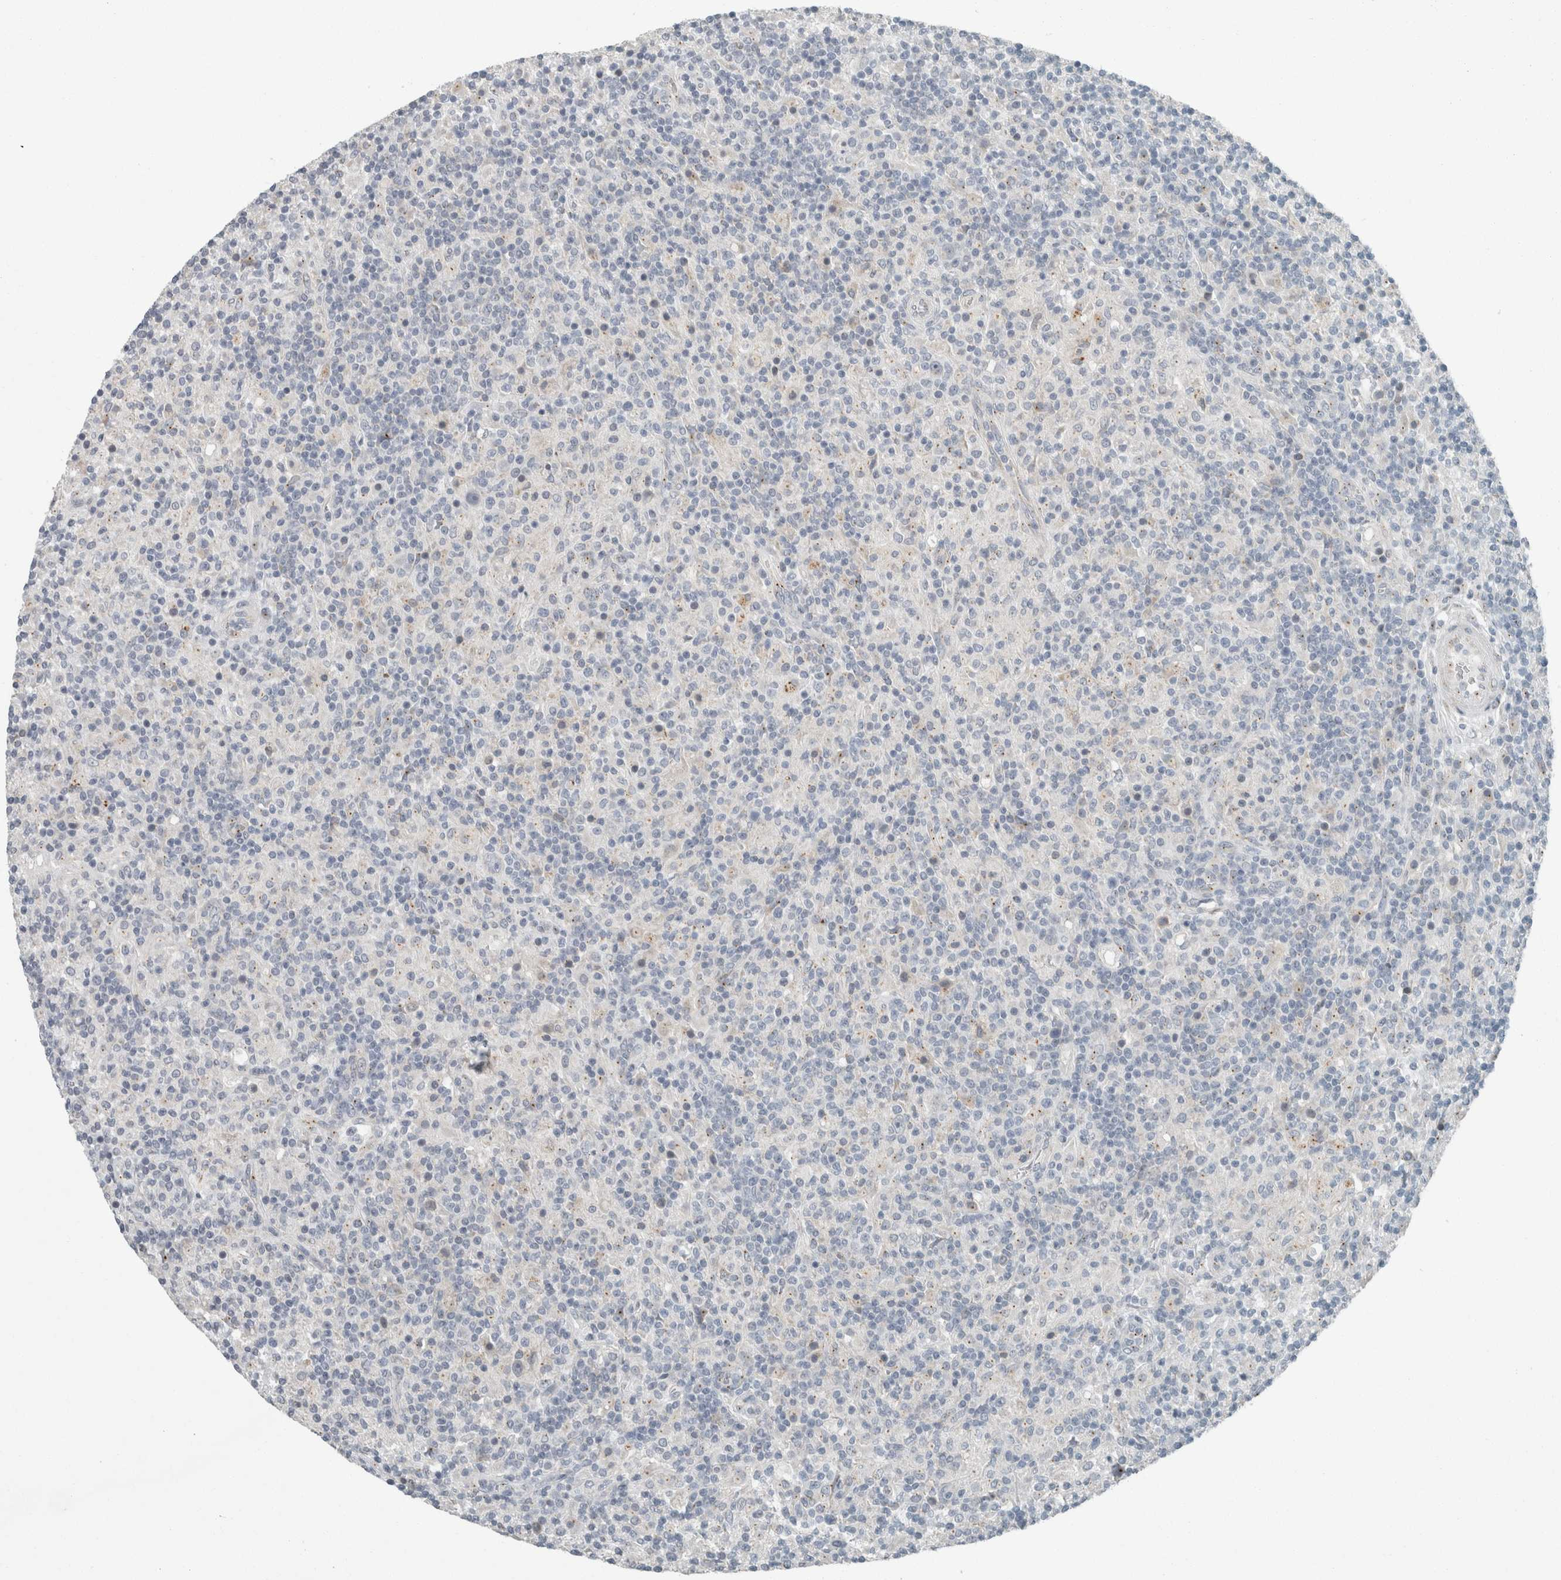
{"staining": {"intensity": "negative", "quantity": "none", "location": "none"}, "tissue": "lymphoma", "cell_type": "Tumor cells", "image_type": "cancer", "snomed": [{"axis": "morphology", "description": "Hodgkin's disease, NOS"}, {"axis": "topography", "description": "Lymph node"}], "caption": "Immunohistochemistry (IHC) of human Hodgkin's disease demonstrates no expression in tumor cells. (DAB (3,3'-diaminobenzidine) immunohistochemistry (IHC) with hematoxylin counter stain).", "gene": "KIF1C", "patient": {"sex": "male", "age": 70}}